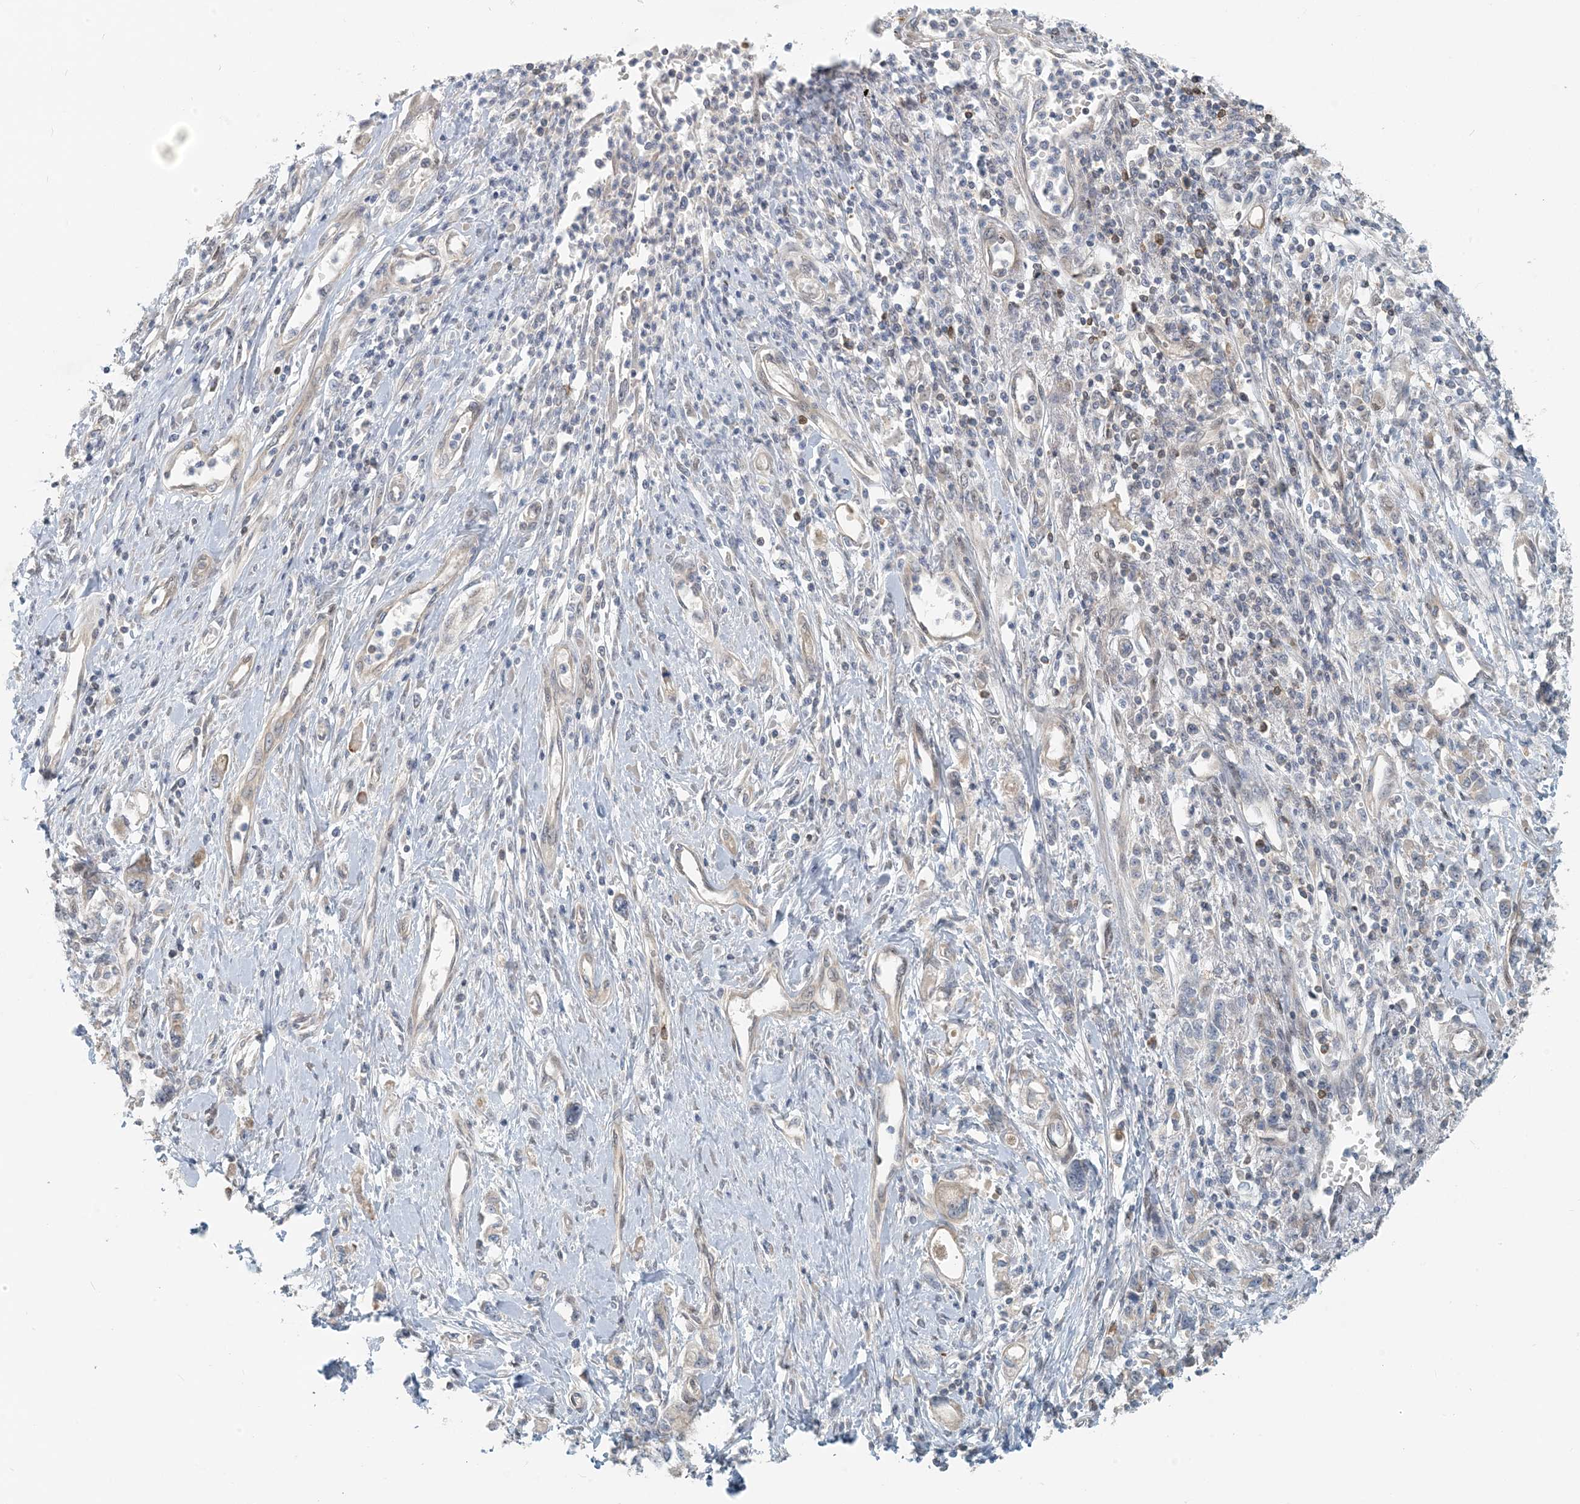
{"staining": {"intensity": "negative", "quantity": "none", "location": "none"}, "tissue": "stomach cancer", "cell_type": "Tumor cells", "image_type": "cancer", "snomed": [{"axis": "morphology", "description": "Adenocarcinoma, NOS"}, {"axis": "topography", "description": "Stomach"}], "caption": "Histopathology image shows no protein expression in tumor cells of adenocarcinoma (stomach) tissue.", "gene": "ZC3H12A", "patient": {"sex": "female", "age": 76}}